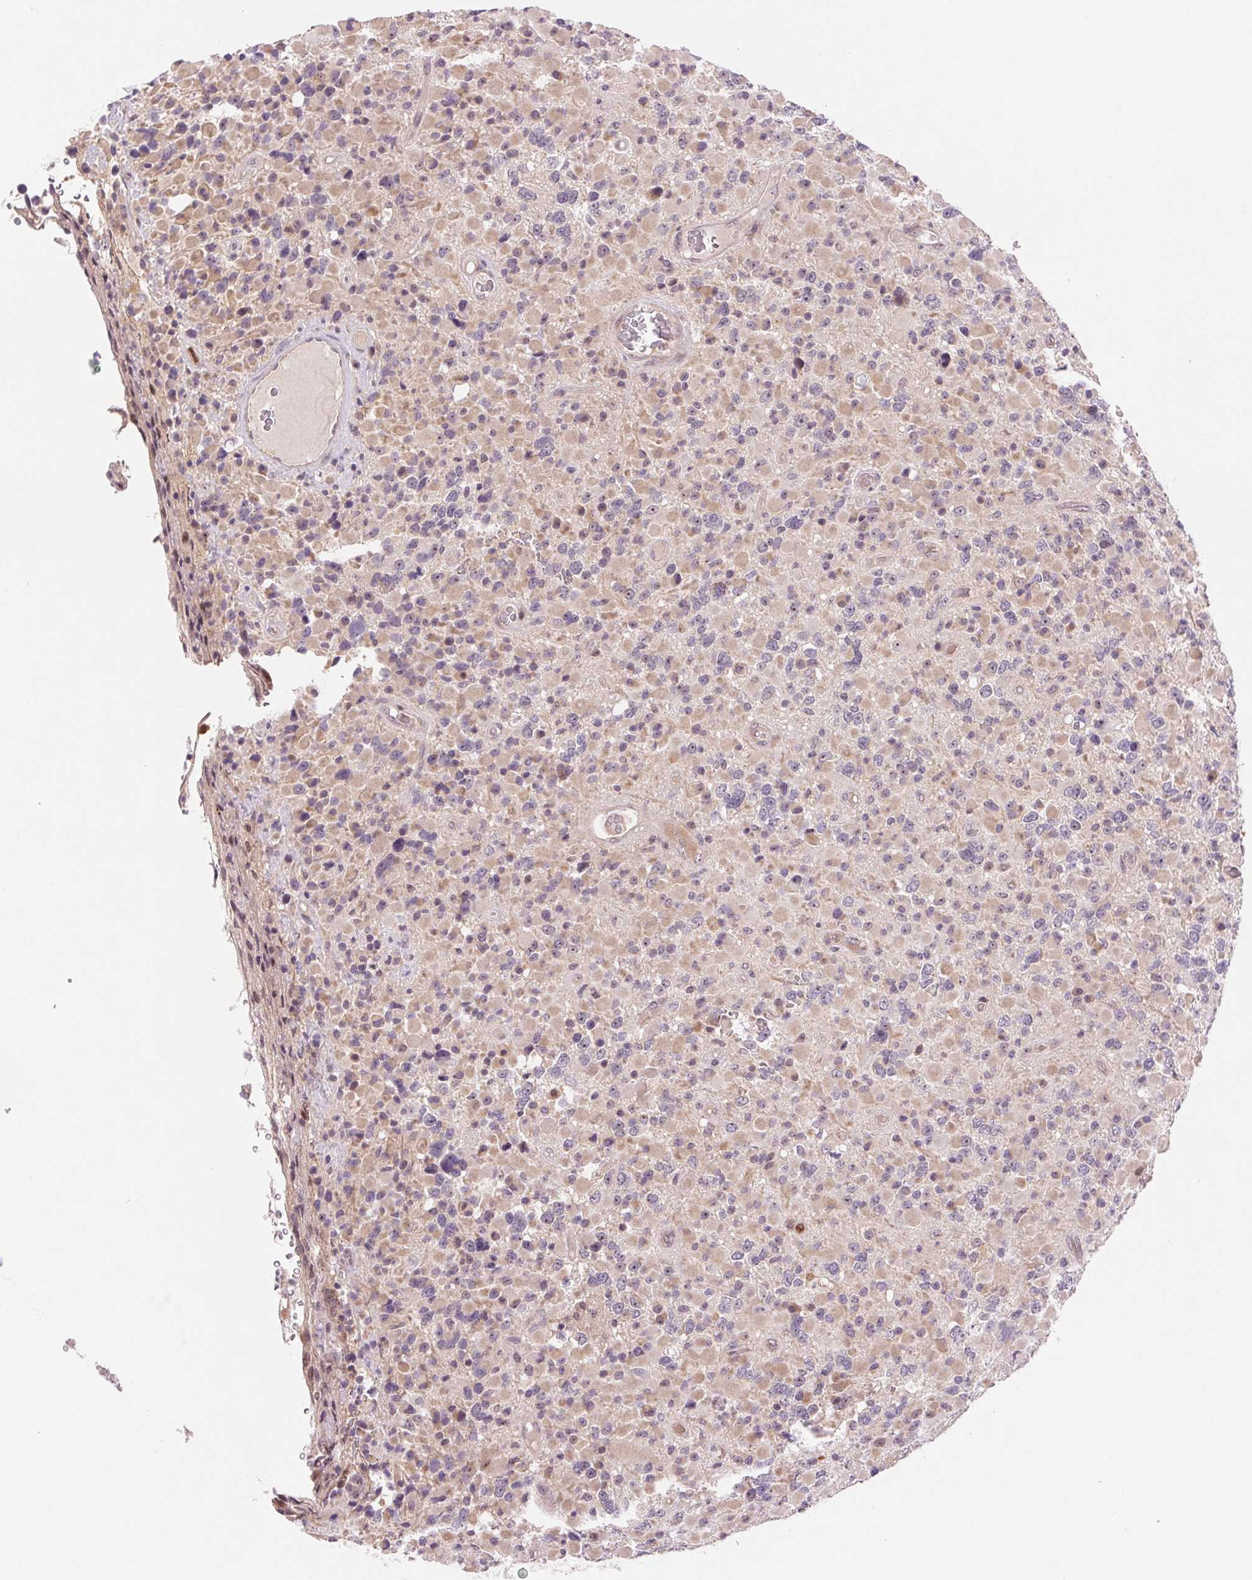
{"staining": {"intensity": "weak", "quantity": "25%-75%", "location": "cytoplasmic/membranous"}, "tissue": "glioma", "cell_type": "Tumor cells", "image_type": "cancer", "snomed": [{"axis": "morphology", "description": "Glioma, malignant, High grade"}, {"axis": "topography", "description": "Brain"}], "caption": "DAB immunohistochemical staining of human malignant high-grade glioma reveals weak cytoplasmic/membranous protein staining in approximately 25%-75% of tumor cells.", "gene": "RANBP3L", "patient": {"sex": "female", "age": 40}}